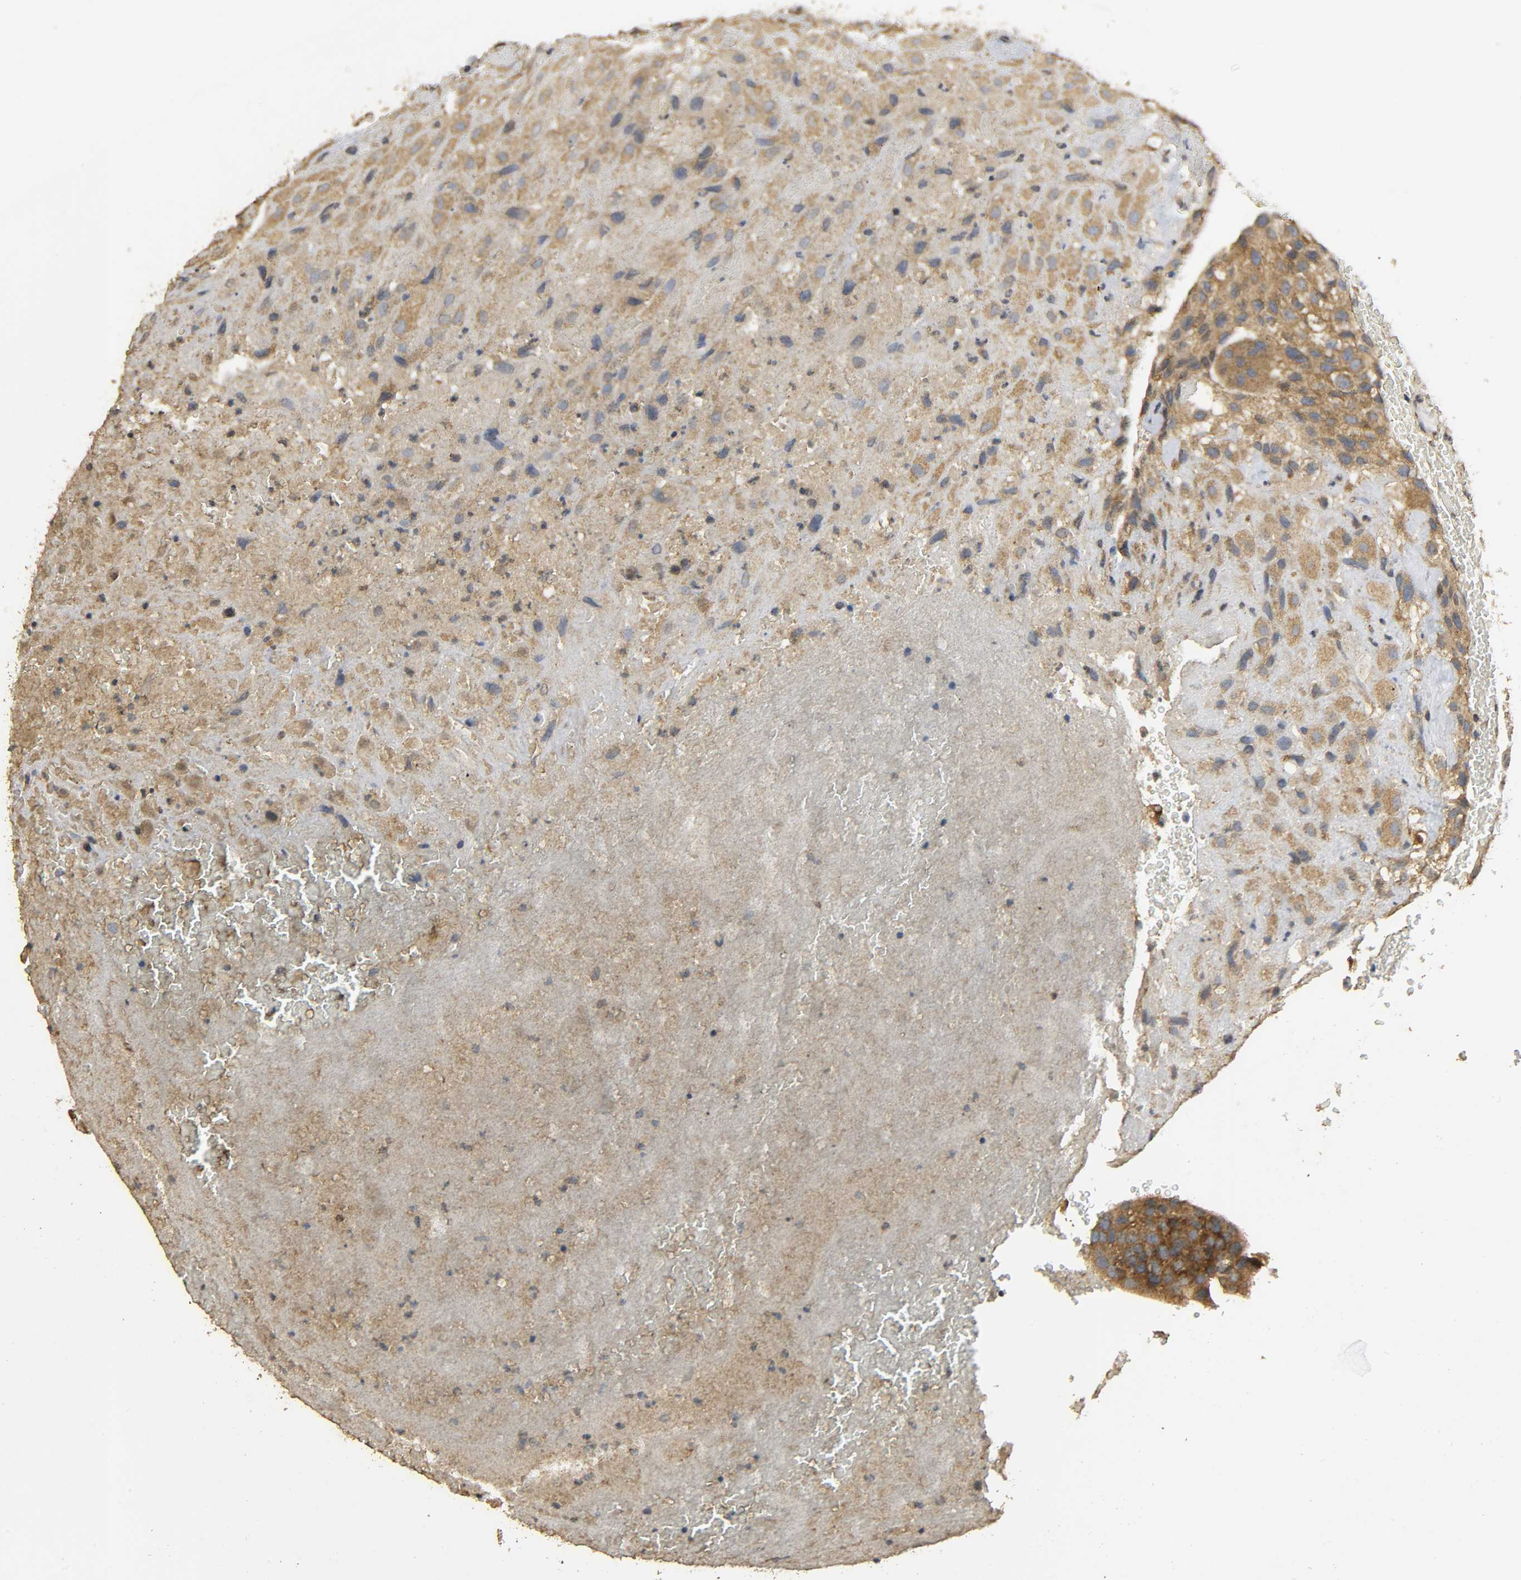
{"staining": {"intensity": "moderate", "quantity": ">75%", "location": "cytoplasmic/membranous"}, "tissue": "placenta", "cell_type": "Decidual cells", "image_type": "normal", "snomed": [{"axis": "morphology", "description": "Normal tissue, NOS"}, {"axis": "topography", "description": "Placenta"}], "caption": "Placenta stained for a protein displays moderate cytoplasmic/membranous positivity in decidual cells. The staining was performed using DAB (3,3'-diaminobenzidine), with brown indicating positive protein expression. Nuclei are stained blue with hematoxylin.", "gene": "DDX6", "patient": {"sex": "female", "age": 19}}